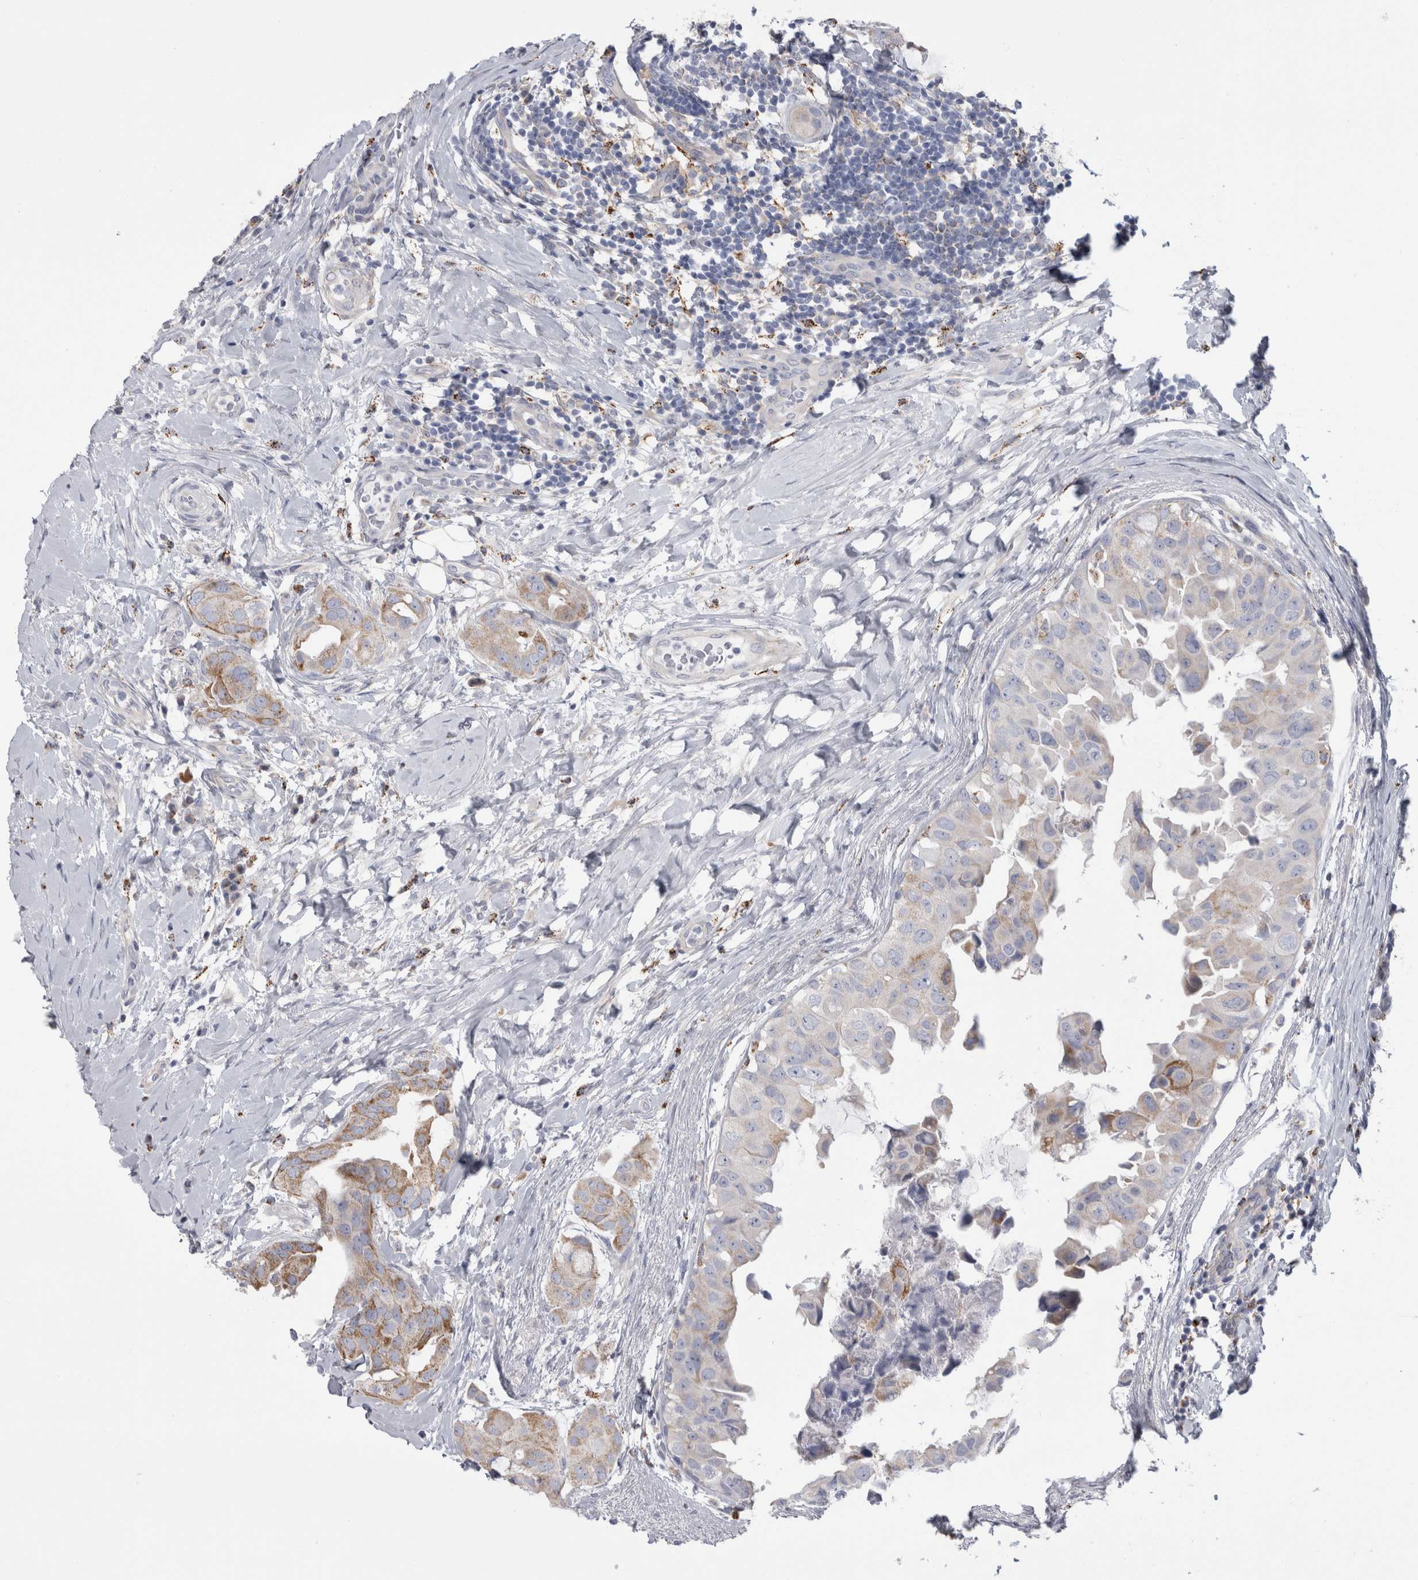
{"staining": {"intensity": "moderate", "quantity": "<25%", "location": "cytoplasmic/membranous"}, "tissue": "breast cancer", "cell_type": "Tumor cells", "image_type": "cancer", "snomed": [{"axis": "morphology", "description": "Duct carcinoma"}, {"axis": "topography", "description": "Breast"}], "caption": "Breast cancer (invasive ductal carcinoma) stained for a protein (brown) exhibits moderate cytoplasmic/membranous positive expression in about <25% of tumor cells.", "gene": "GATM", "patient": {"sex": "female", "age": 40}}